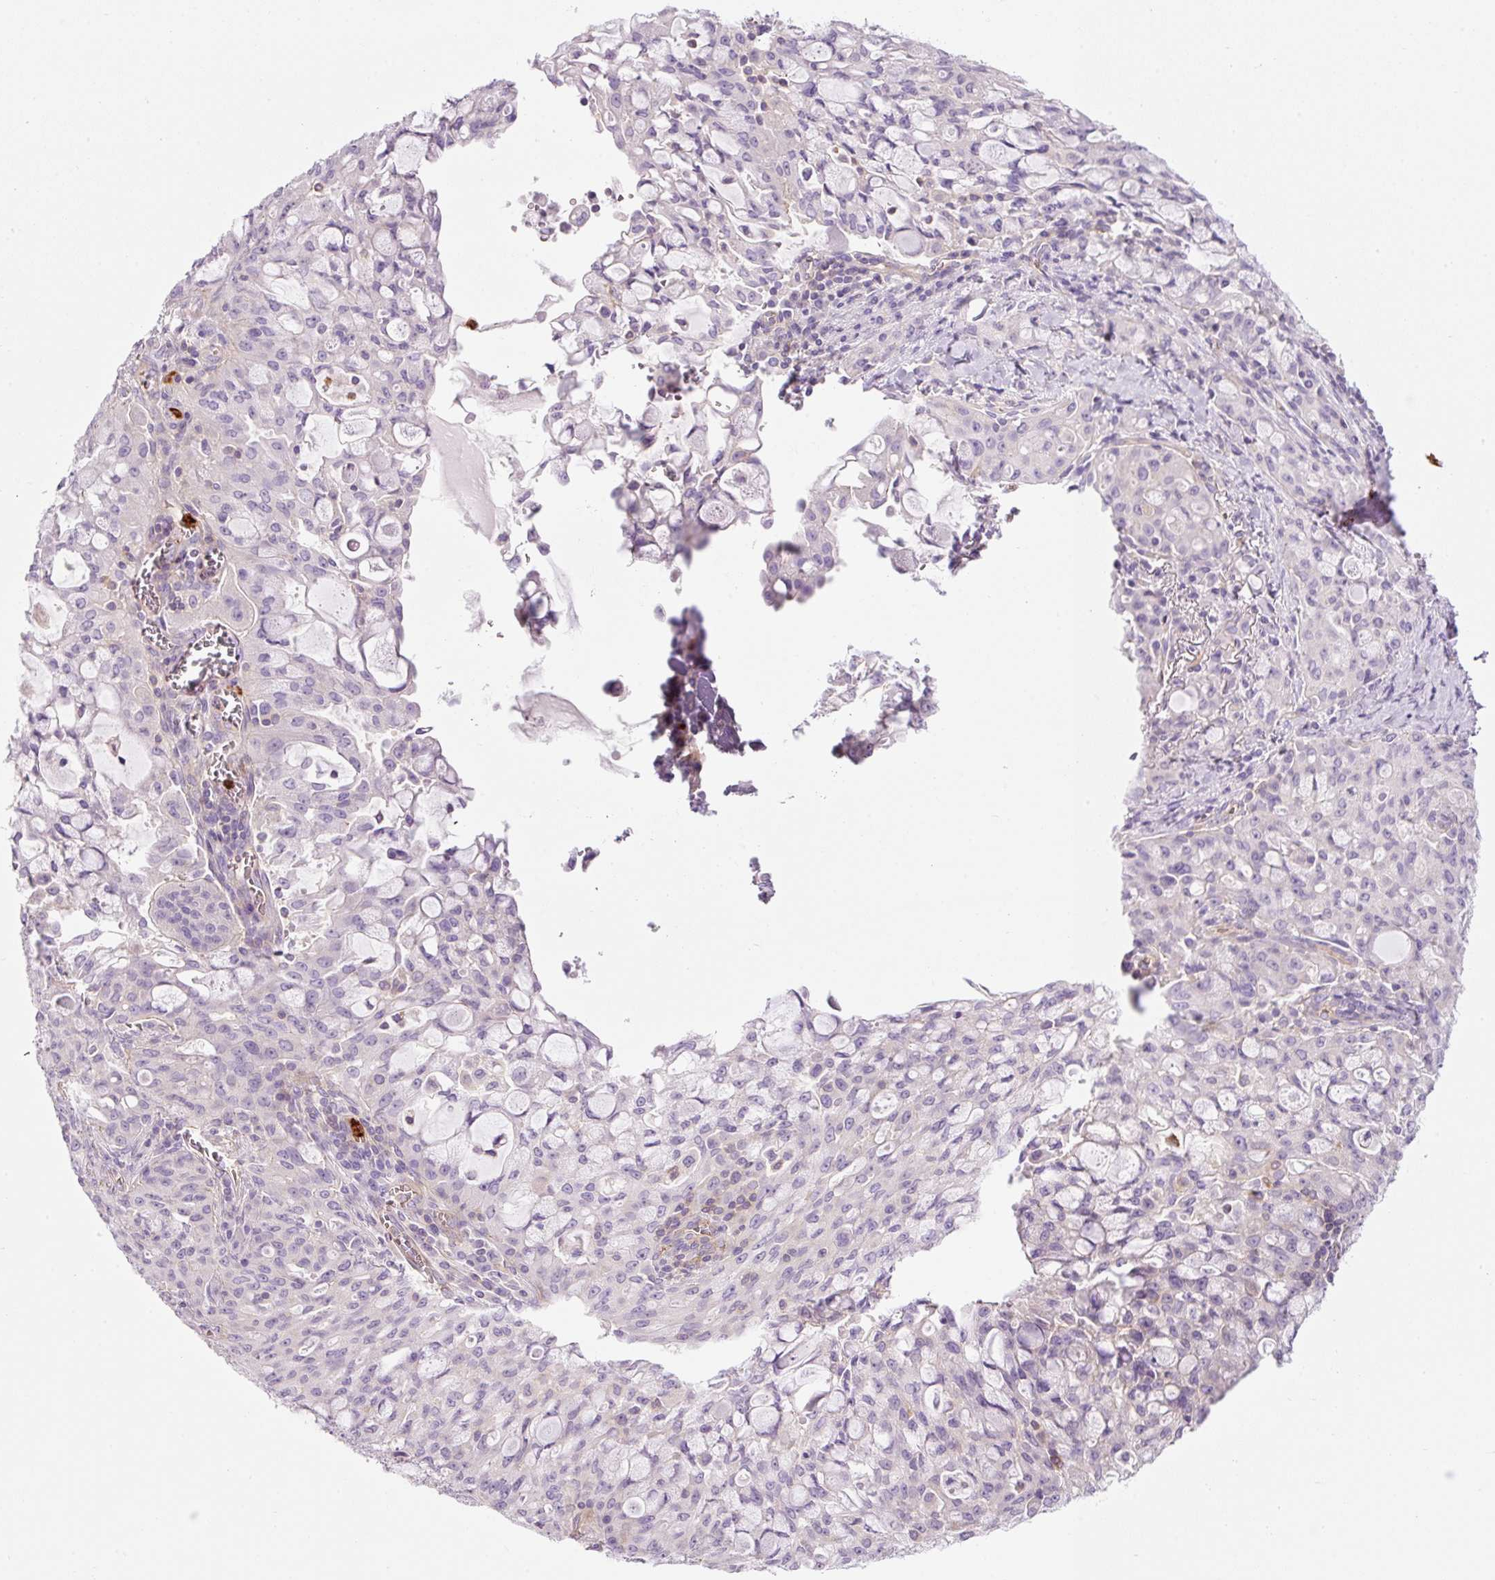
{"staining": {"intensity": "negative", "quantity": "none", "location": "none"}, "tissue": "lung cancer", "cell_type": "Tumor cells", "image_type": "cancer", "snomed": [{"axis": "morphology", "description": "Adenocarcinoma, NOS"}, {"axis": "topography", "description": "Lung"}], "caption": "An immunohistochemistry image of lung cancer (adenocarcinoma) is shown. There is no staining in tumor cells of lung cancer (adenocarcinoma).", "gene": "MAP3K3", "patient": {"sex": "female", "age": 44}}